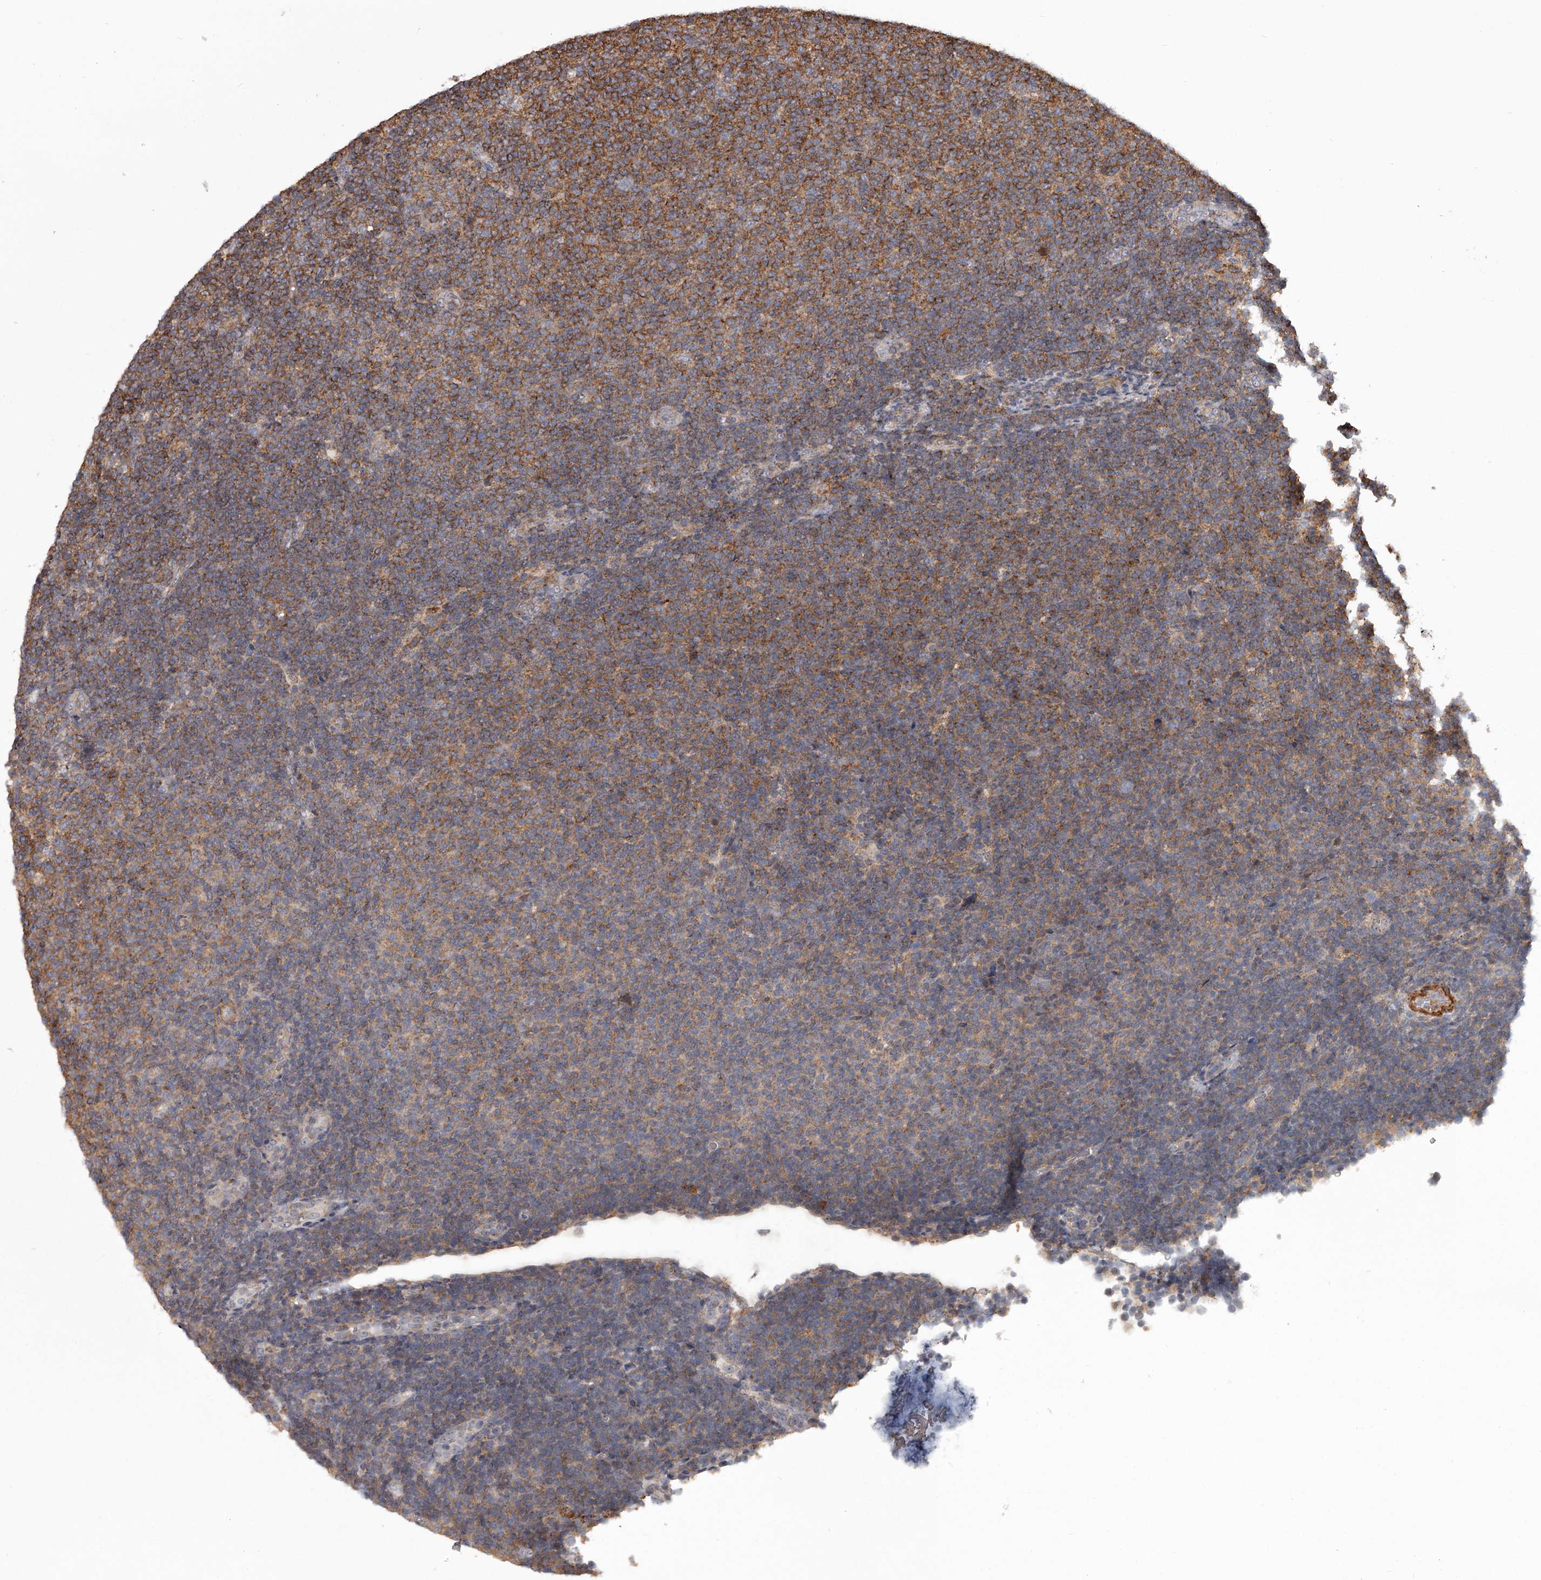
{"staining": {"intensity": "moderate", "quantity": "25%-75%", "location": "cytoplasmic/membranous"}, "tissue": "lymphoma", "cell_type": "Tumor cells", "image_type": "cancer", "snomed": [{"axis": "morphology", "description": "Malignant lymphoma, non-Hodgkin's type, Low grade"}, {"axis": "topography", "description": "Lymph node"}], "caption": "The micrograph demonstrates a brown stain indicating the presence of a protein in the cytoplasmic/membranous of tumor cells in lymphoma.", "gene": "RRP36", "patient": {"sex": "male", "age": 66}}